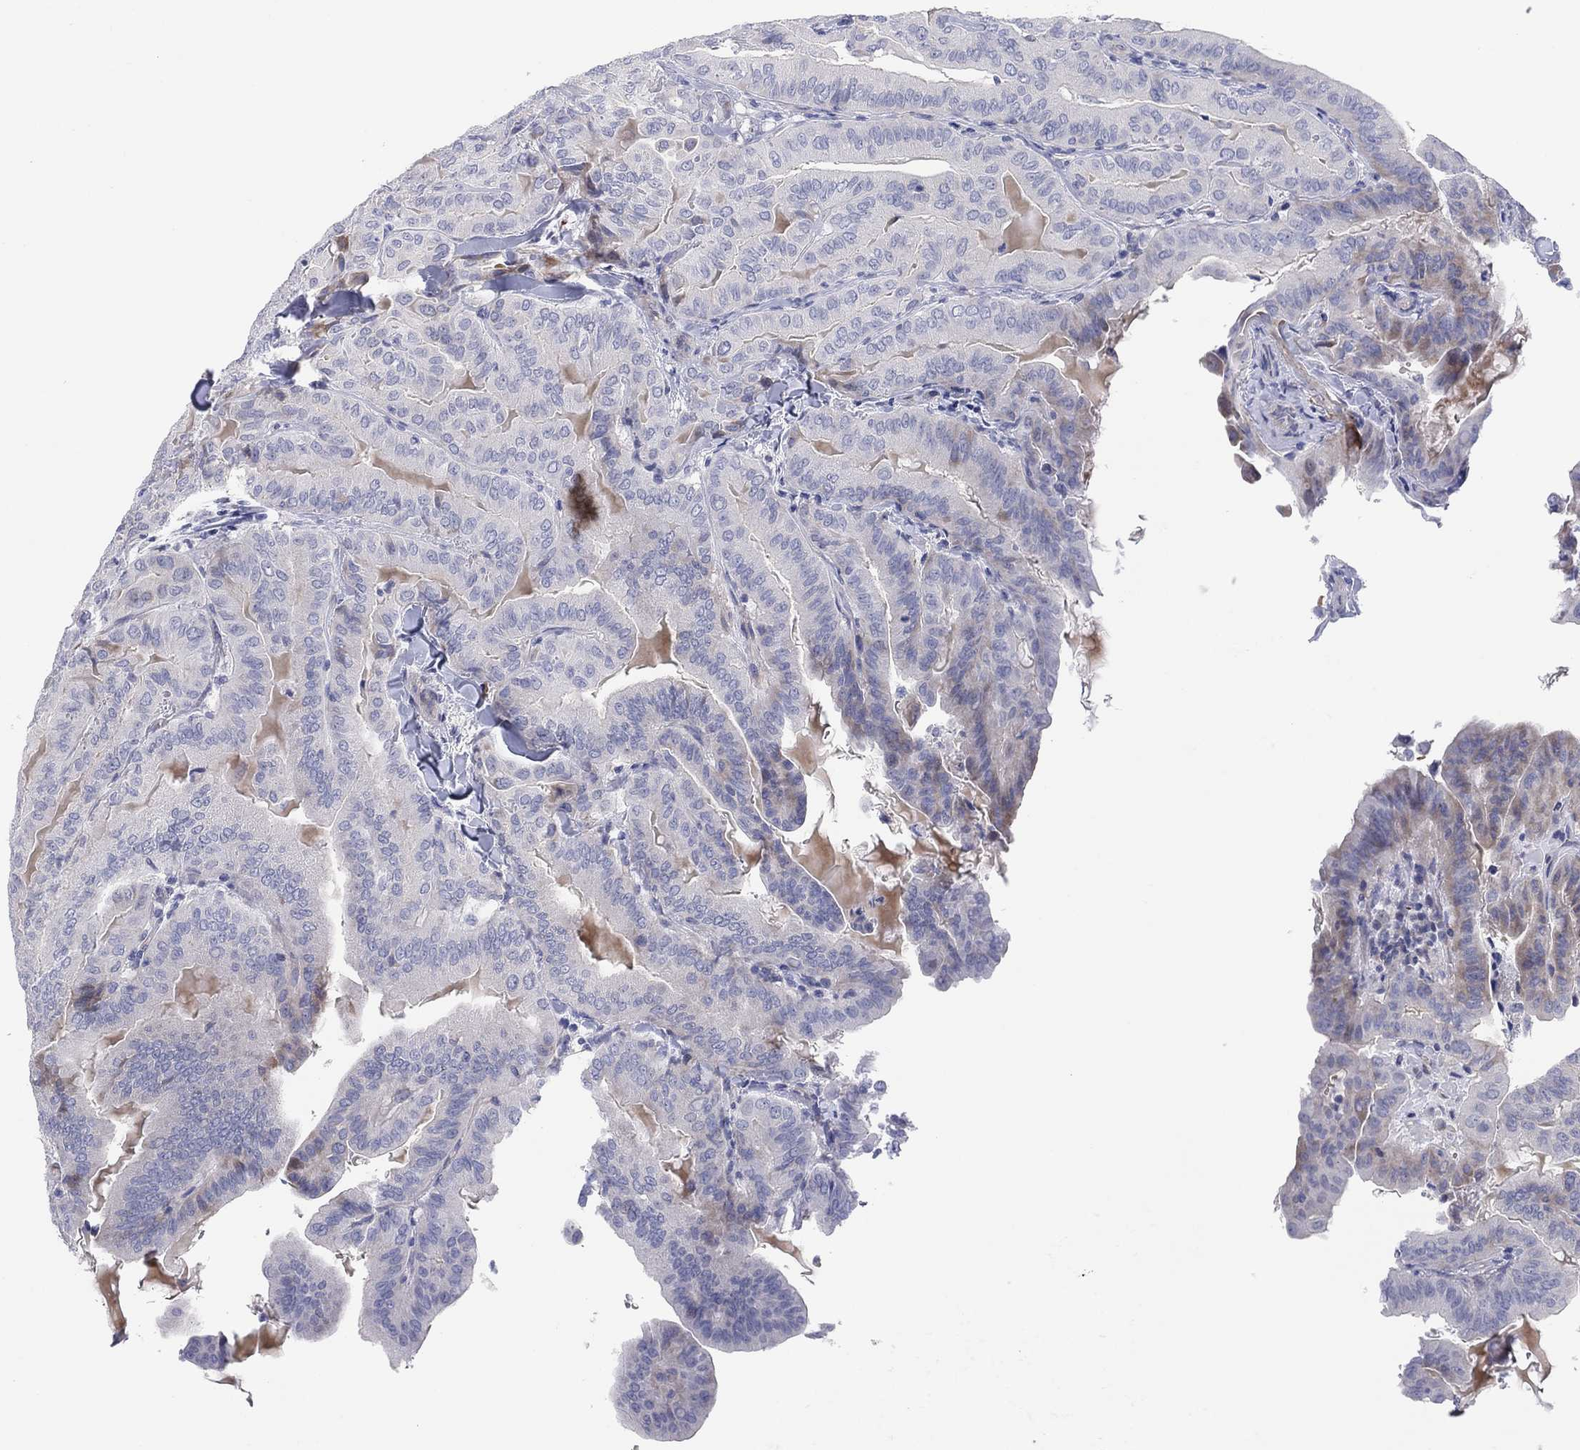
{"staining": {"intensity": "negative", "quantity": "none", "location": "none"}, "tissue": "thyroid cancer", "cell_type": "Tumor cells", "image_type": "cancer", "snomed": [{"axis": "morphology", "description": "Papillary adenocarcinoma, NOS"}, {"axis": "topography", "description": "Thyroid gland"}], "caption": "Immunohistochemical staining of human papillary adenocarcinoma (thyroid) reveals no significant positivity in tumor cells. Brightfield microscopy of immunohistochemistry stained with DAB (brown) and hematoxylin (blue), captured at high magnification.", "gene": "HEATR4", "patient": {"sex": "female", "age": 68}}